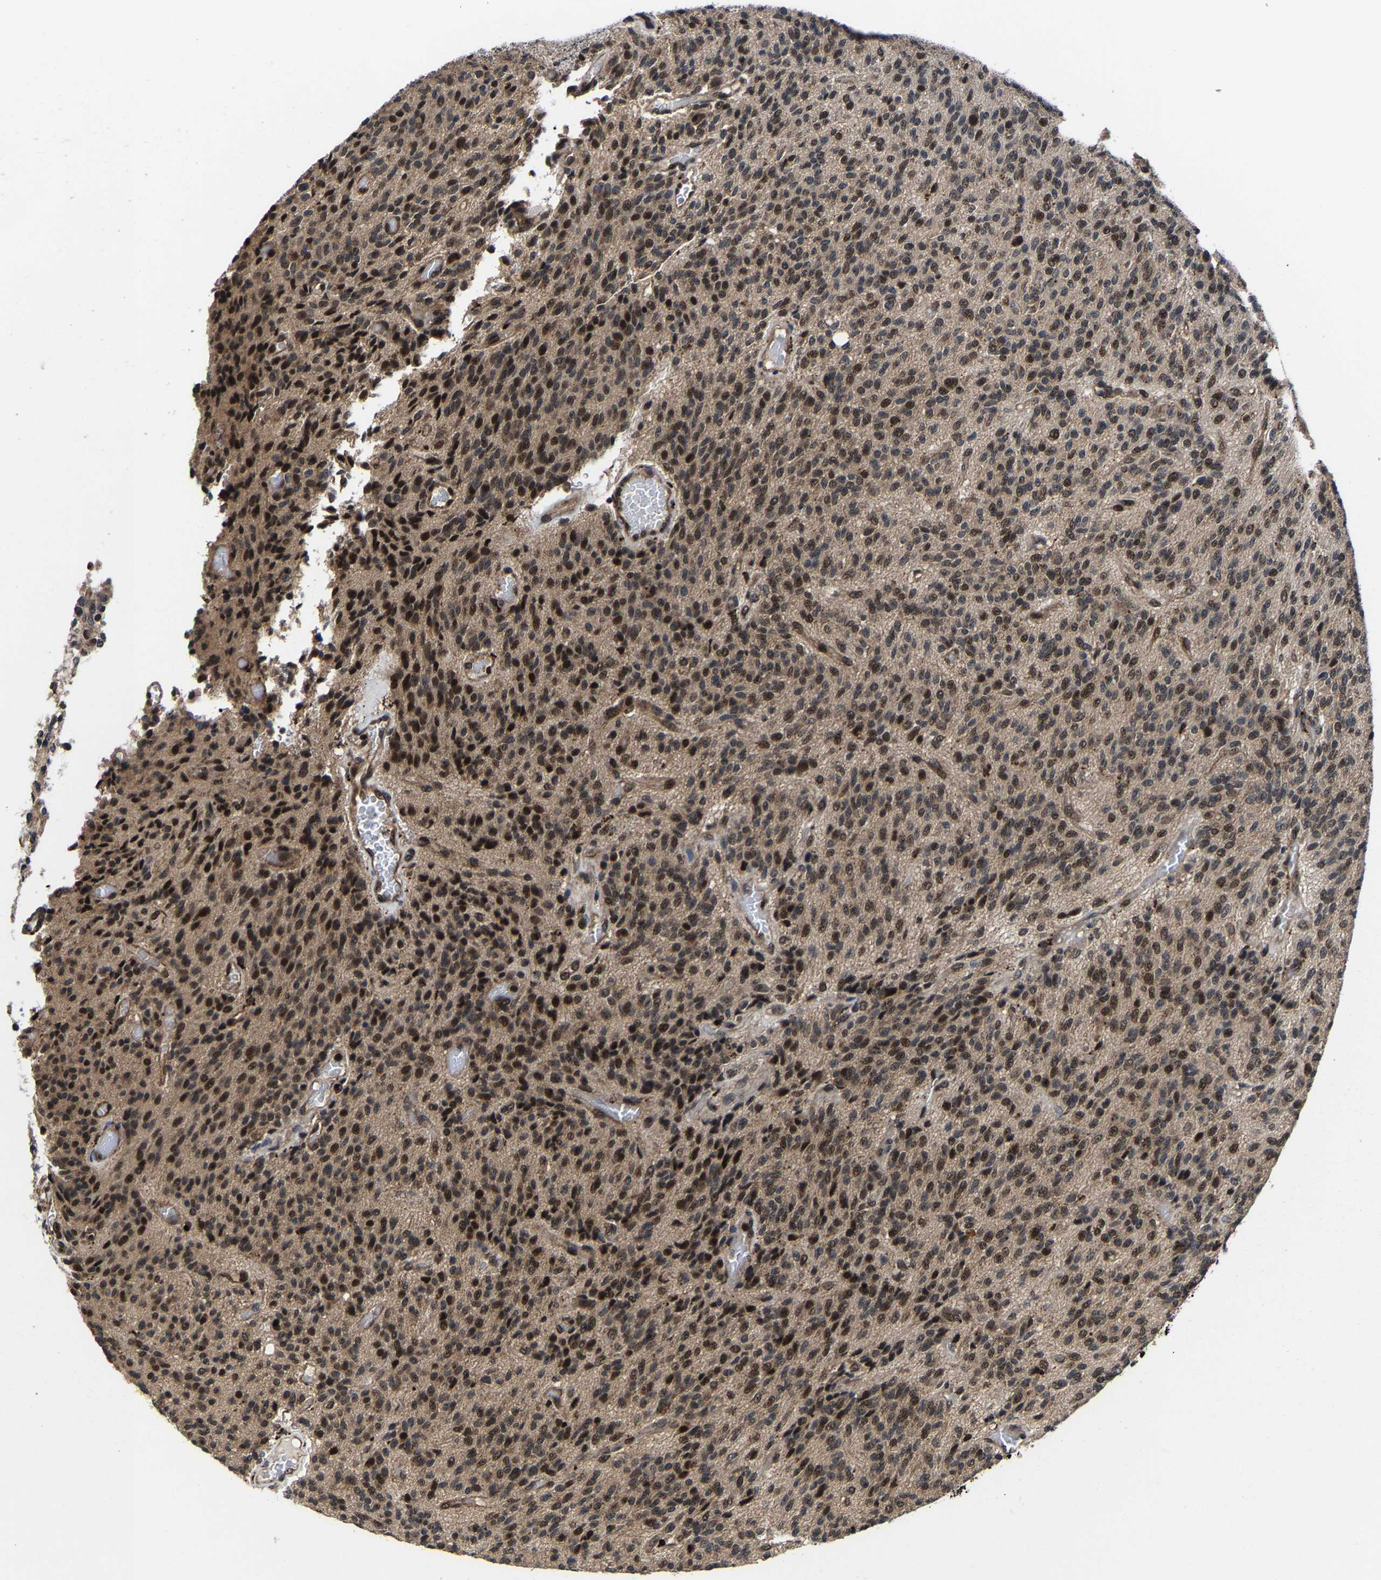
{"staining": {"intensity": "strong", "quantity": ">75%", "location": "nuclear"}, "tissue": "glioma", "cell_type": "Tumor cells", "image_type": "cancer", "snomed": [{"axis": "morphology", "description": "Glioma, malignant, High grade"}, {"axis": "topography", "description": "Brain"}], "caption": "Immunohistochemical staining of human glioma exhibits high levels of strong nuclear protein positivity in approximately >75% of tumor cells.", "gene": "ZCCHC7", "patient": {"sex": "male", "age": 34}}